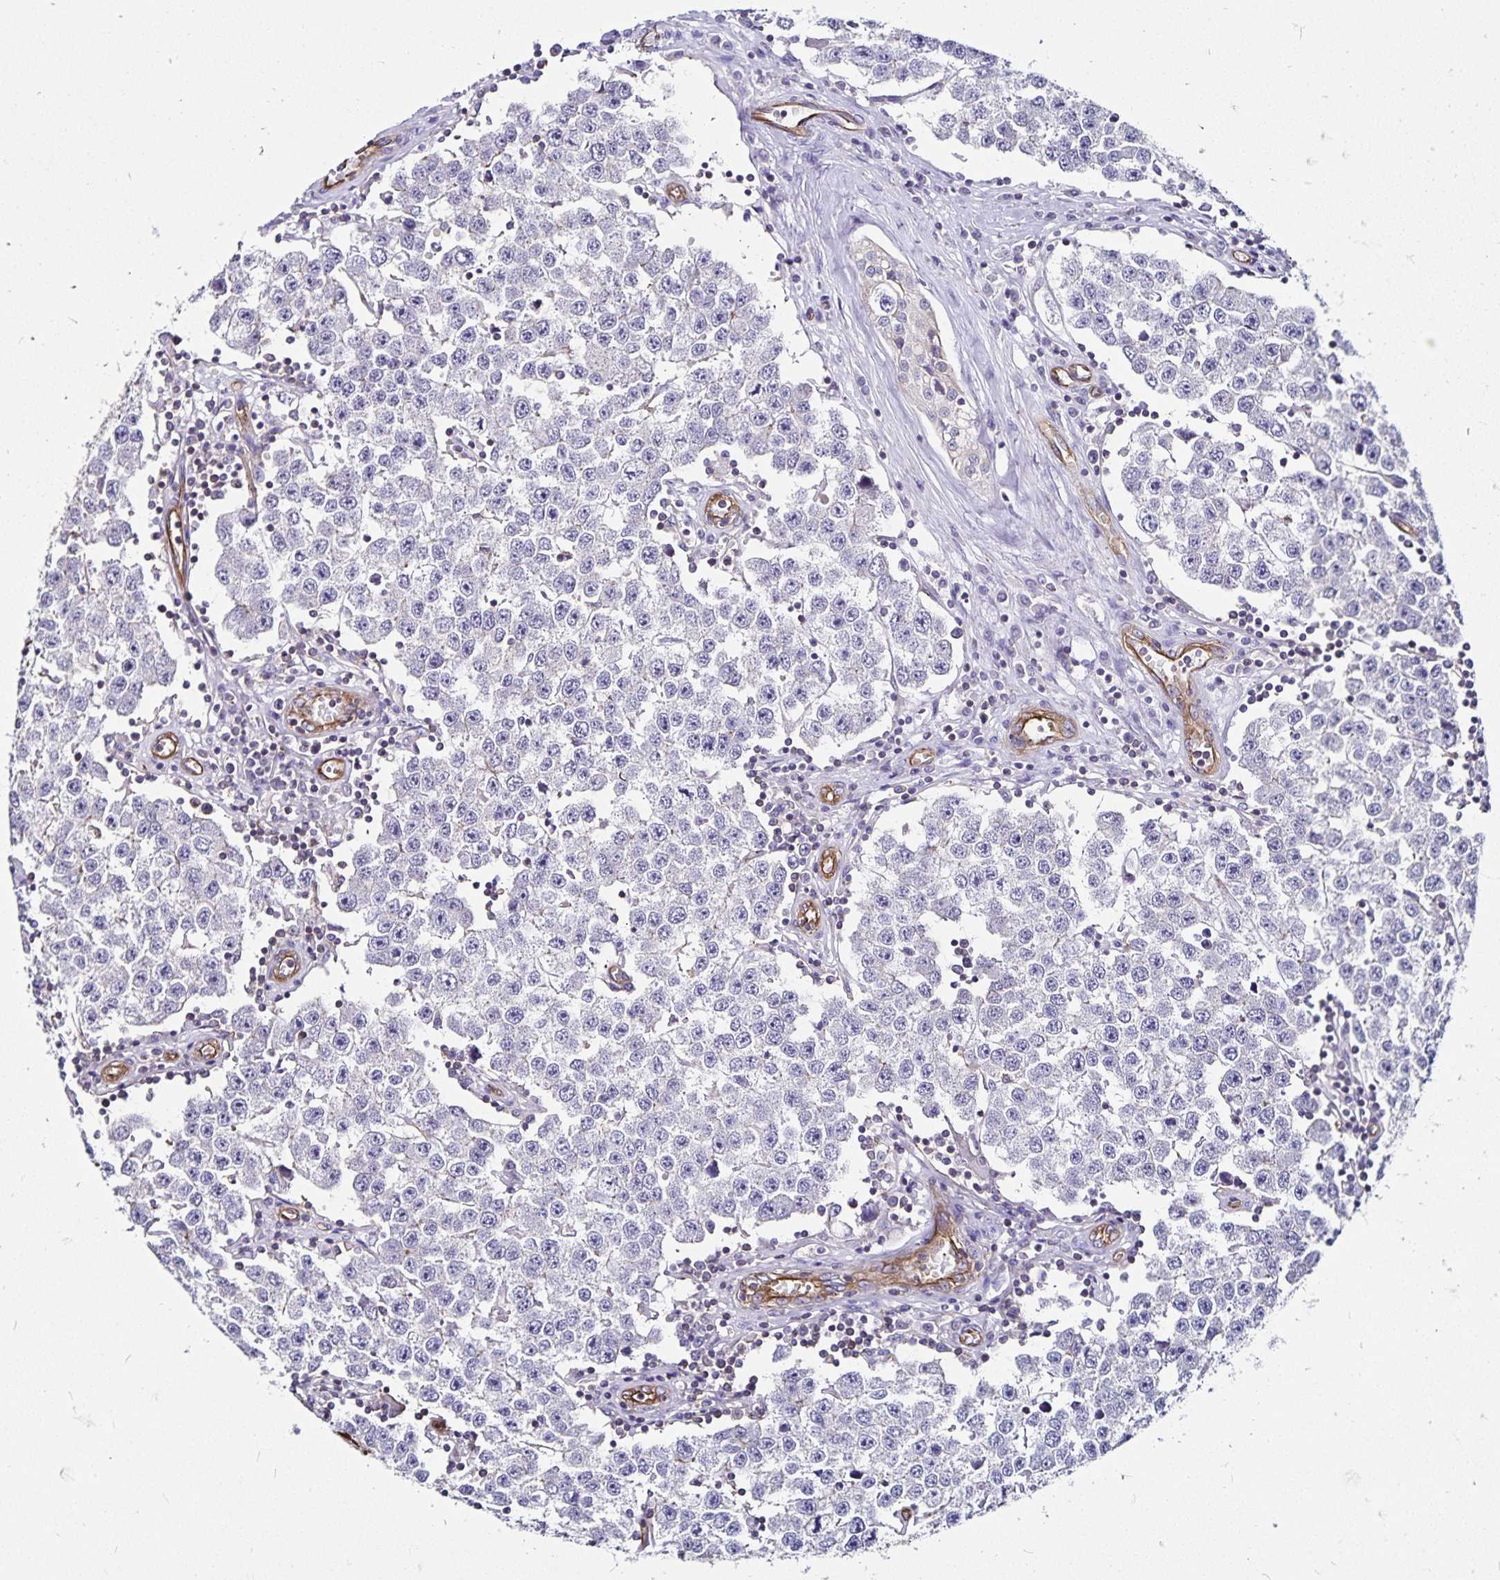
{"staining": {"intensity": "negative", "quantity": "none", "location": "none"}, "tissue": "testis cancer", "cell_type": "Tumor cells", "image_type": "cancer", "snomed": [{"axis": "morphology", "description": "Seminoma, NOS"}, {"axis": "topography", "description": "Testis"}], "caption": "Testis seminoma stained for a protein using immunohistochemistry (IHC) demonstrates no positivity tumor cells.", "gene": "RPRML", "patient": {"sex": "male", "age": 34}}